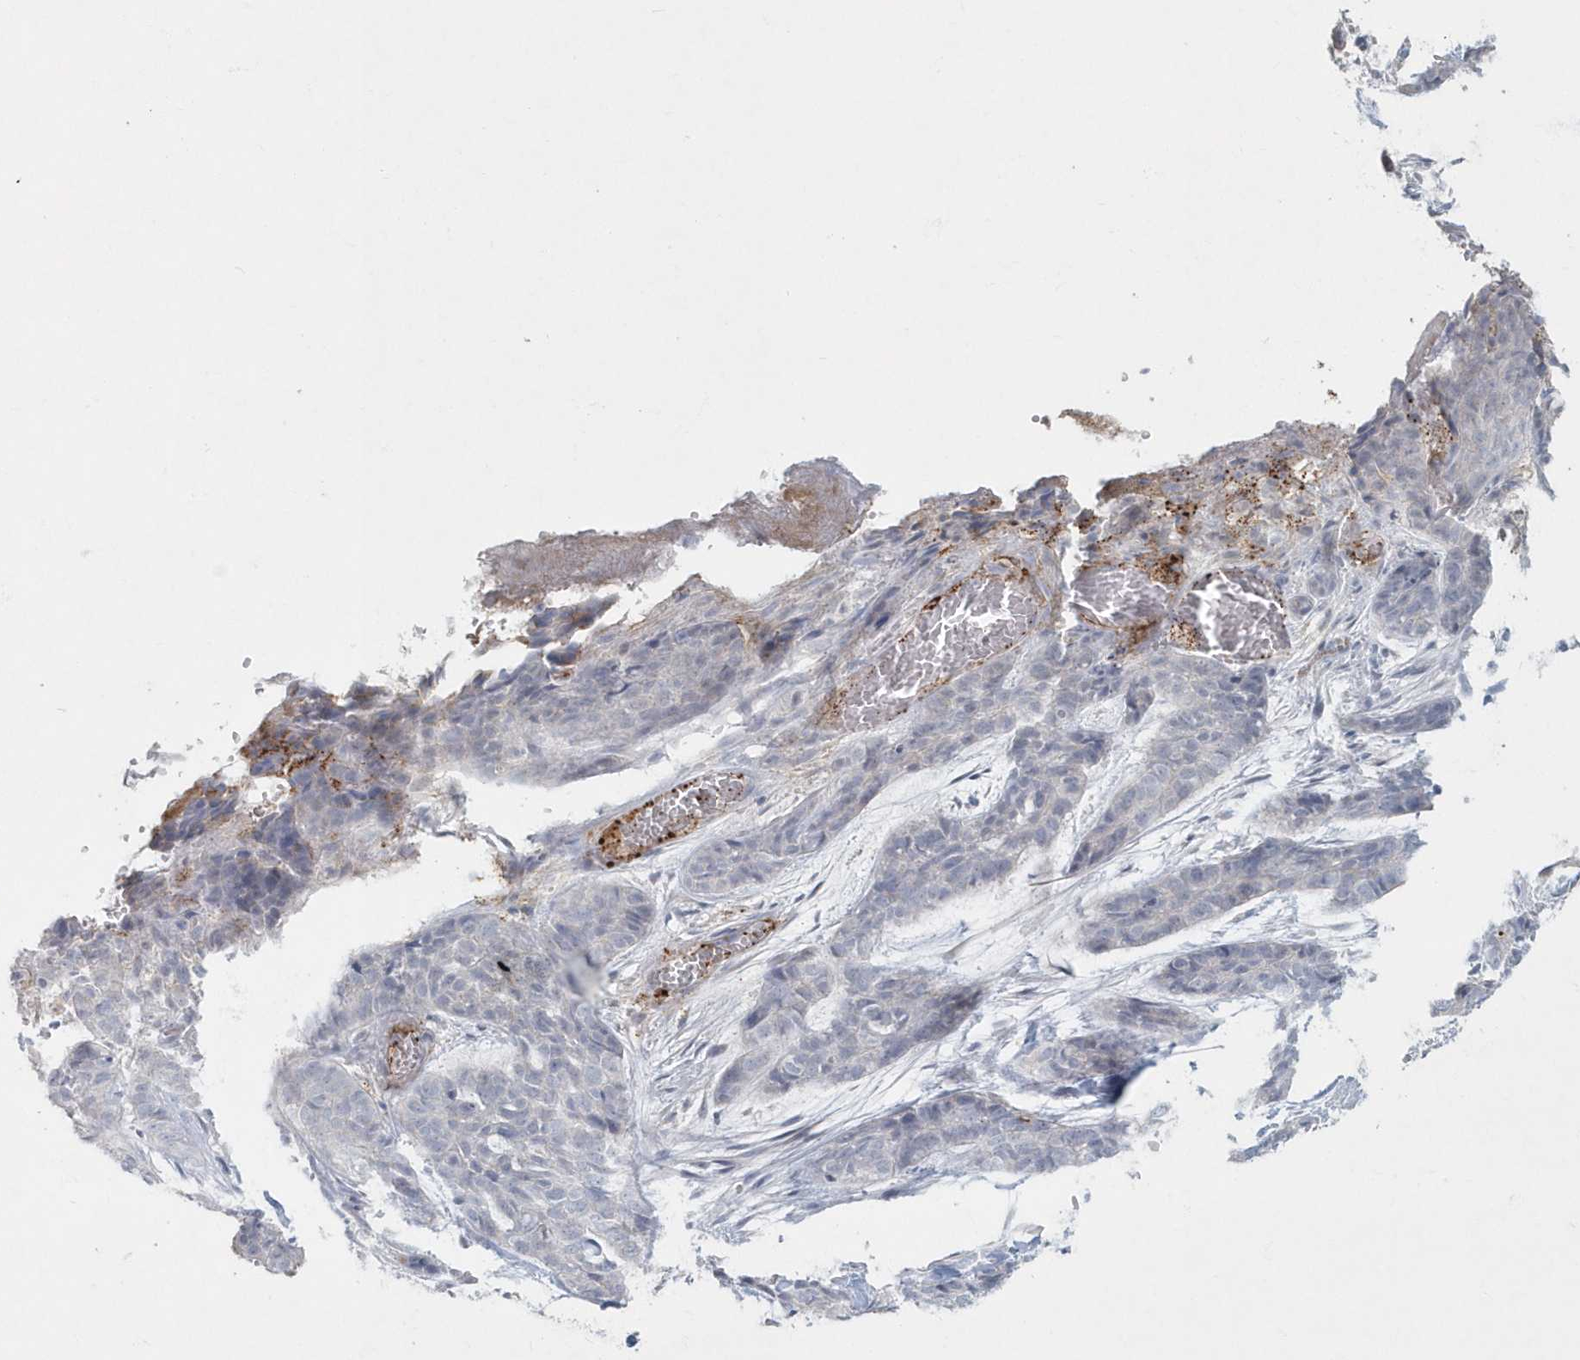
{"staining": {"intensity": "negative", "quantity": "none", "location": "none"}, "tissue": "skin cancer", "cell_type": "Tumor cells", "image_type": "cancer", "snomed": [{"axis": "morphology", "description": "Basal cell carcinoma"}, {"axis": "topography", "description": "Skin"}], "caption": "Tumor cells are negative for brown protein staining in skin cancer (basal cell carcinoma). (Stains: DAB (3,3'-diaminobenzidine) IHC with hematoxylin counter stain, Microscopy: brightfield microscopy at high magnification).", "gene": "MYOT", "patient": {"sex": "female", "age": 64}}